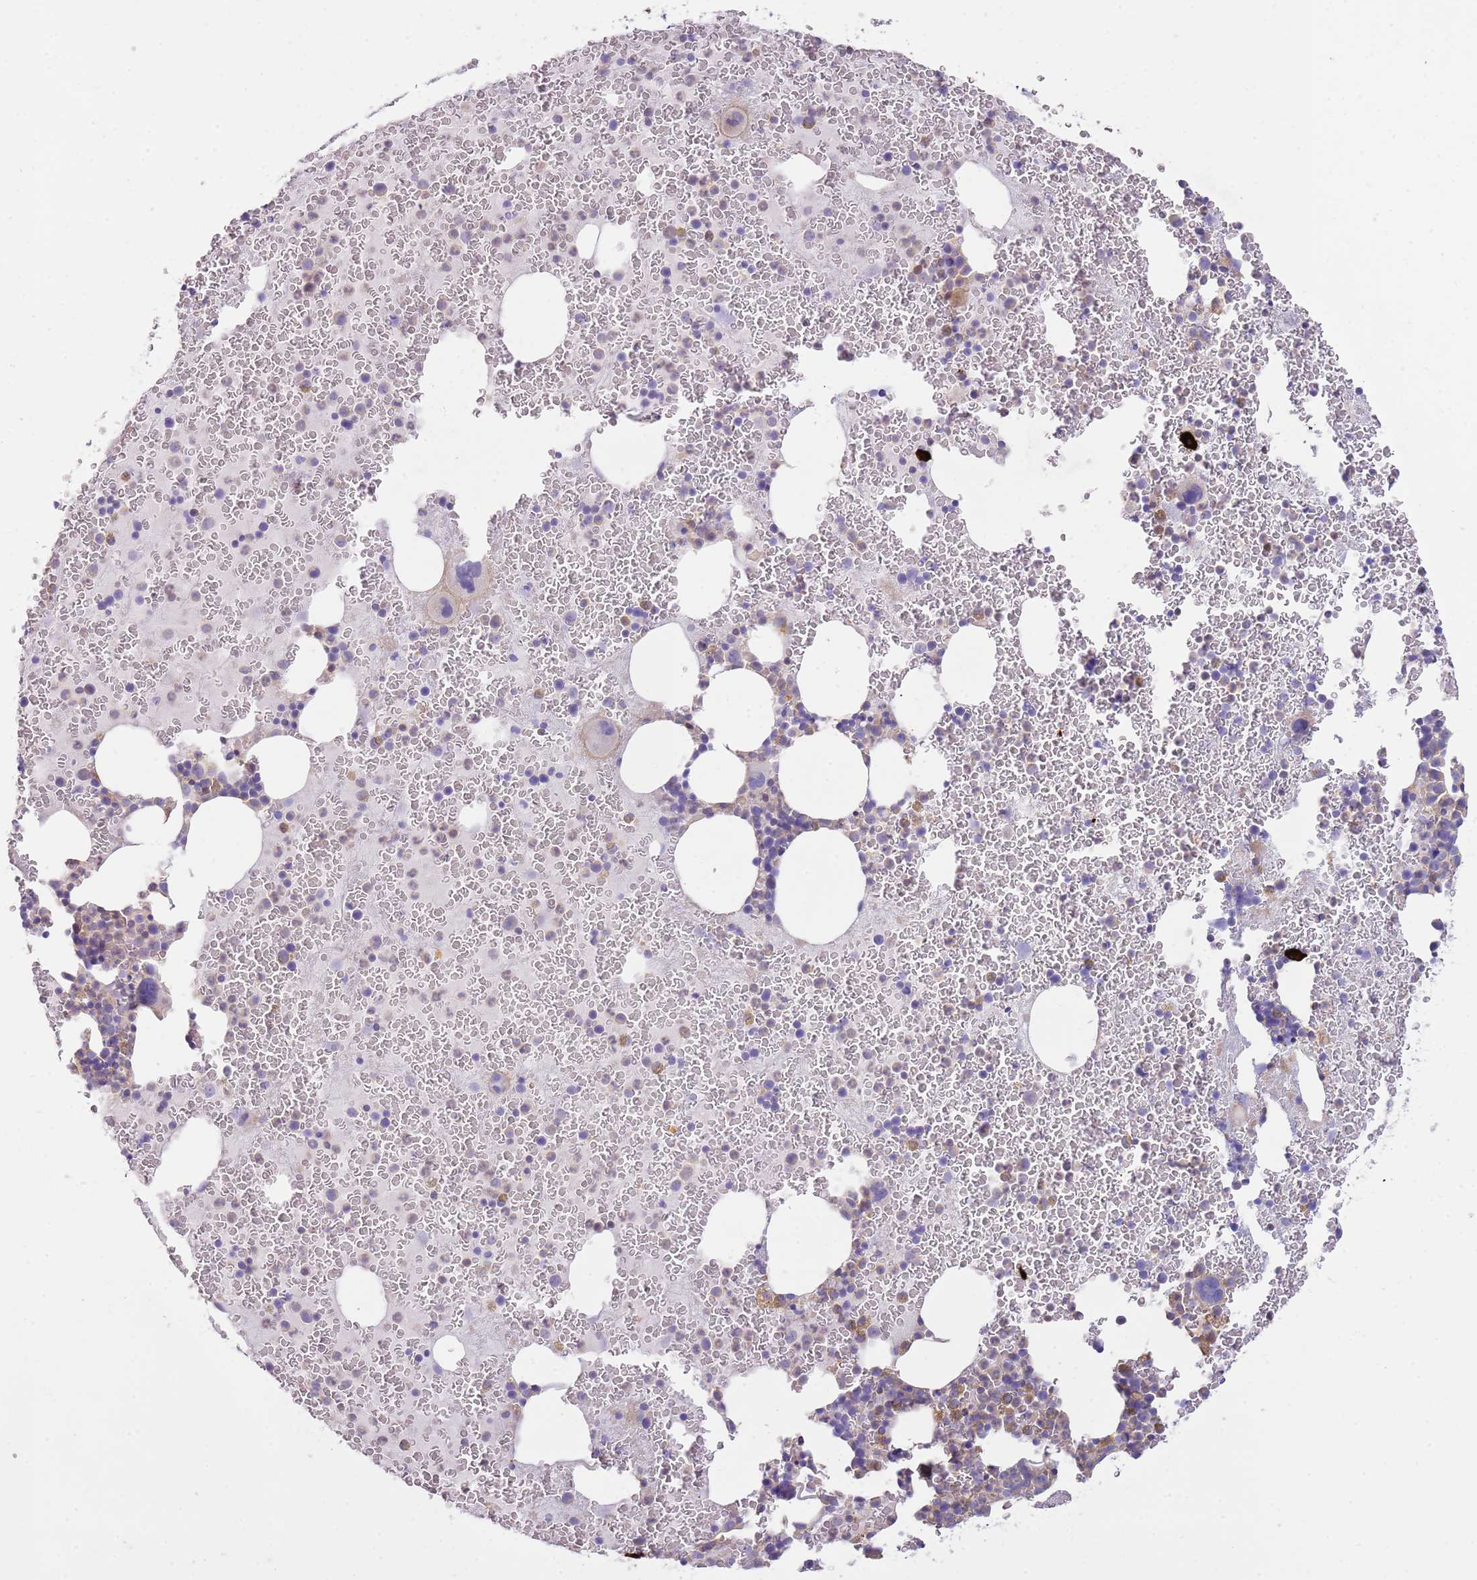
{"staining": {"intensity": "strong", "quantity": "<25%", "location": "cytoplasmic/membranous"}, "tissue": "bone marrow", "cell_type": "Hematopoietic cells", "image_type": "normal", "snomed": [{"axis": "morphology", "description": "Normal tissue, NOS"}, {"axis": "topography", "description": "Bone marrow"}], "caption": "The immunohistochemical stain labels strong cytoplasmic/membranous expression in hematopoietic cells of normal bone marrow. (DAB IHC with brightfield microscopy, high magnification).", "gene": "FPR1", "patient": {"sex": "male", "age": 26}}